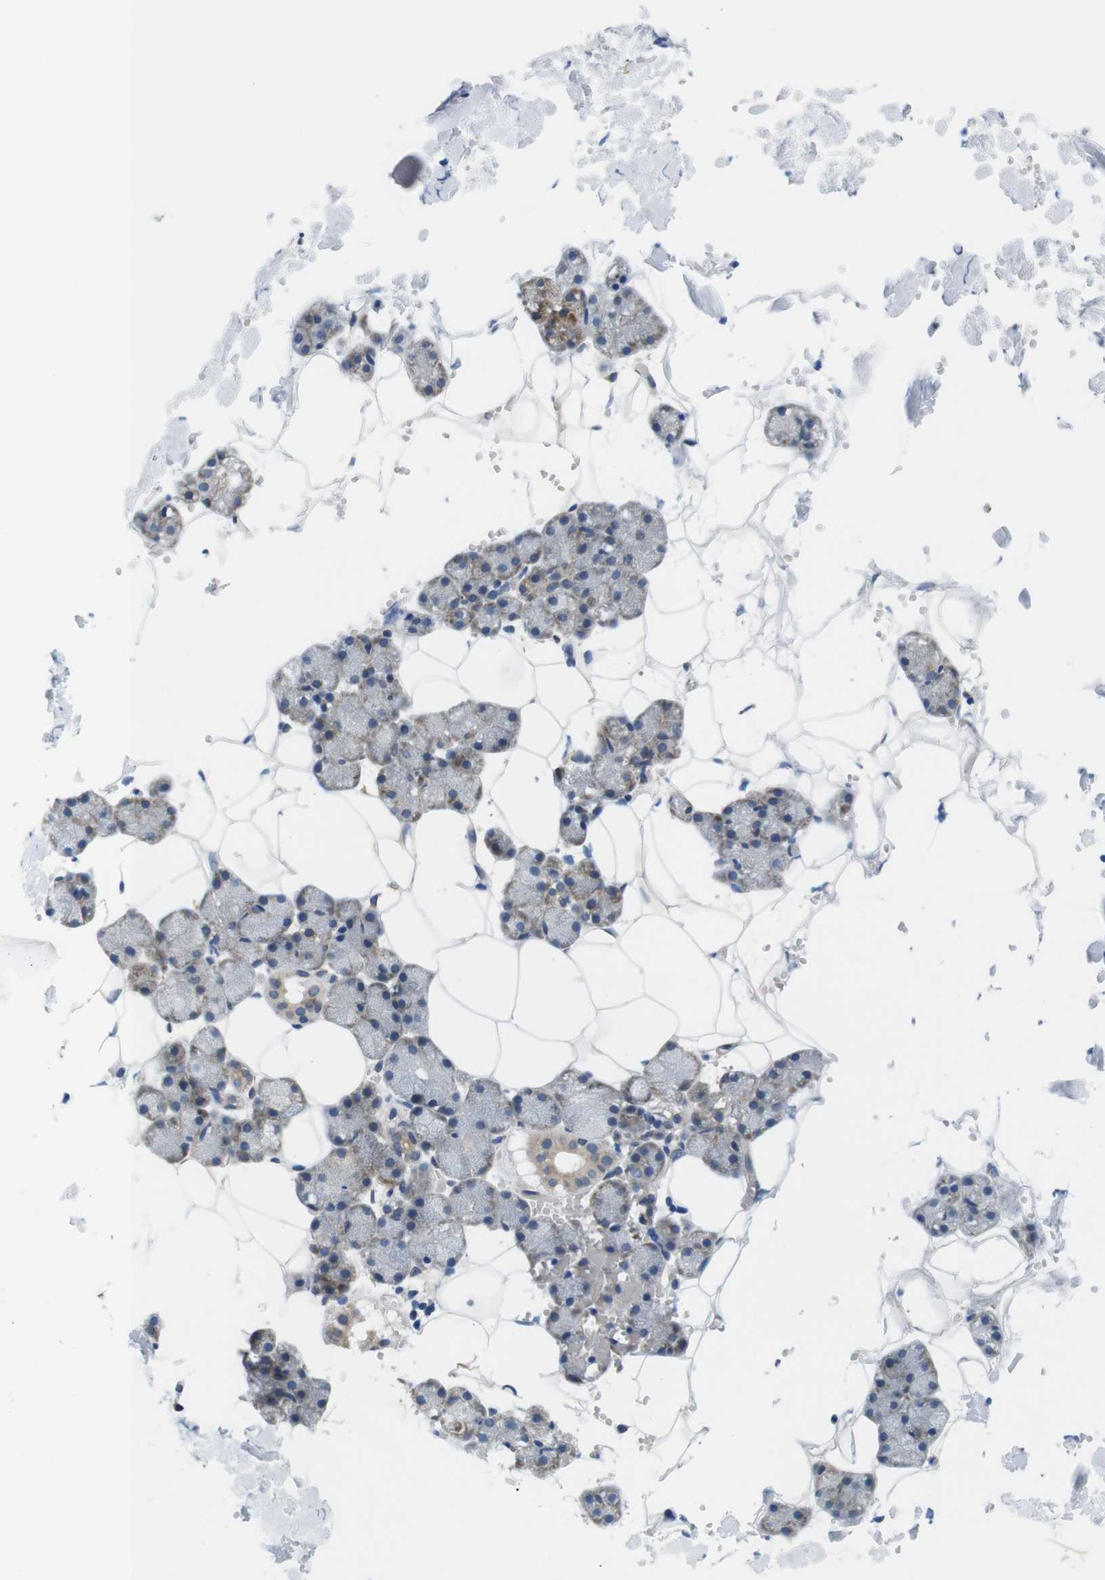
{"staining": {"intensity": "moderate", "quantity": "25%-75%", "location": "cytoplasmic/membranous"}, "tissue": "salivary gland", "cell_type": "Glandular cells", "image_type": "normal", "snomed": [{"axis": "morphology", "description": "Normal tissue, NOS"}, {"axis": "topography", "description": "Salivary gland"}], "caption": "Moderate cytoplasmic/membranous protein staining is identified in approximately 25%-75% of glandular cells in salivary gland. (IHC, brightfield microscopy, high magnification).", "gene": "HACD3", "patient": {"sex": "male", "age": 62}}